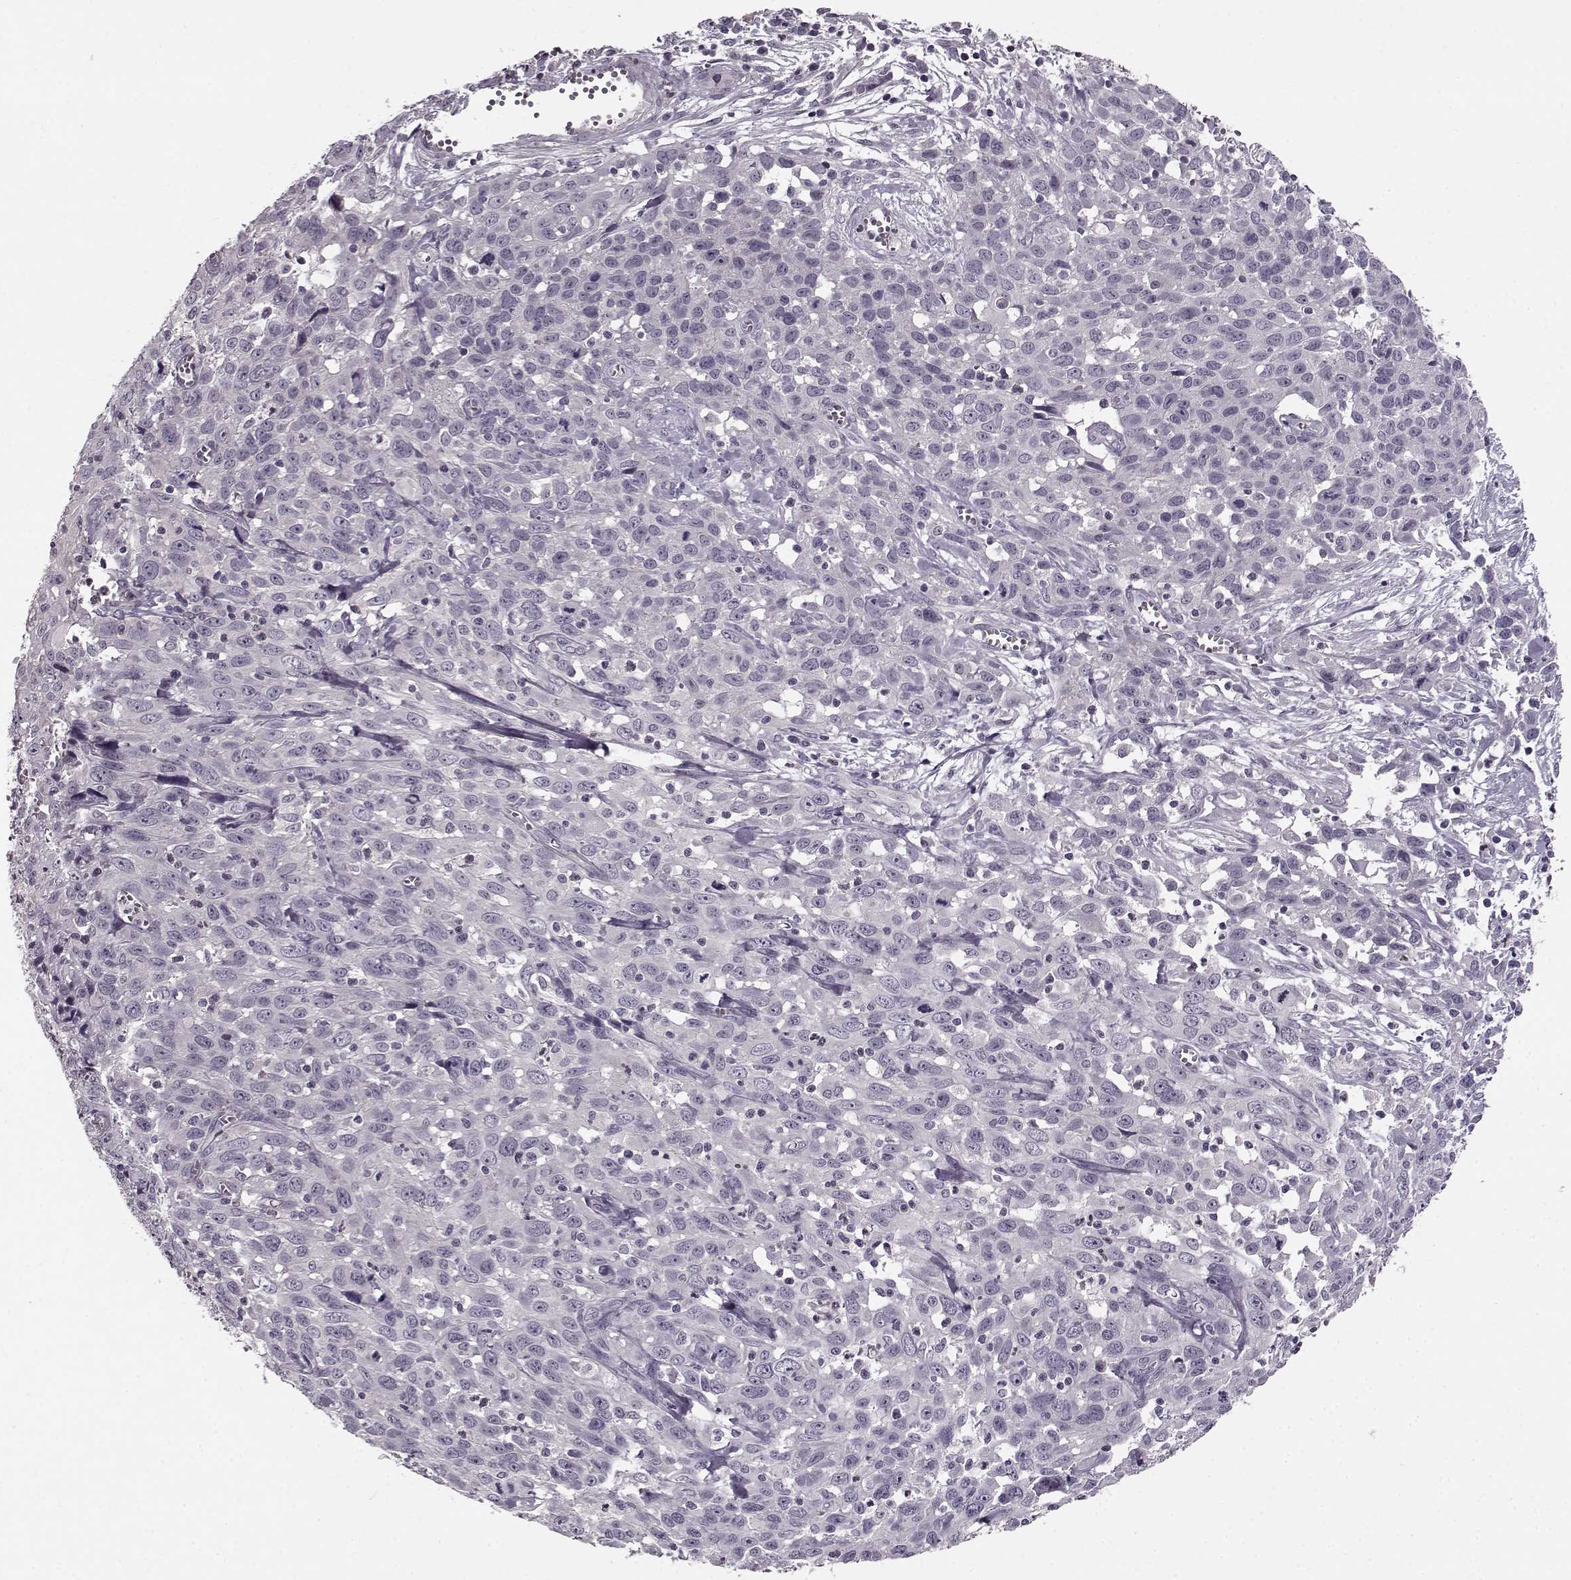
{"staining": {"intensity": "negative", "quantity": "none", "location": "none"}, "tissue": "cervical cancer", "cell_type": "Tumor cells", "image_type": "cancer", "snomed": [{"axis": "morphology", "description": "Squamous cell carcinoma, NOS"}, {"axis": "topography", "description": "Cervix"}], "caption": "Cervical squamous cell carcinoma was stained to show a protein in brown. There is no significant staining in tumor cells.", "gene": "RP1L1", "patient": {"sex": "female", "age": 38}}